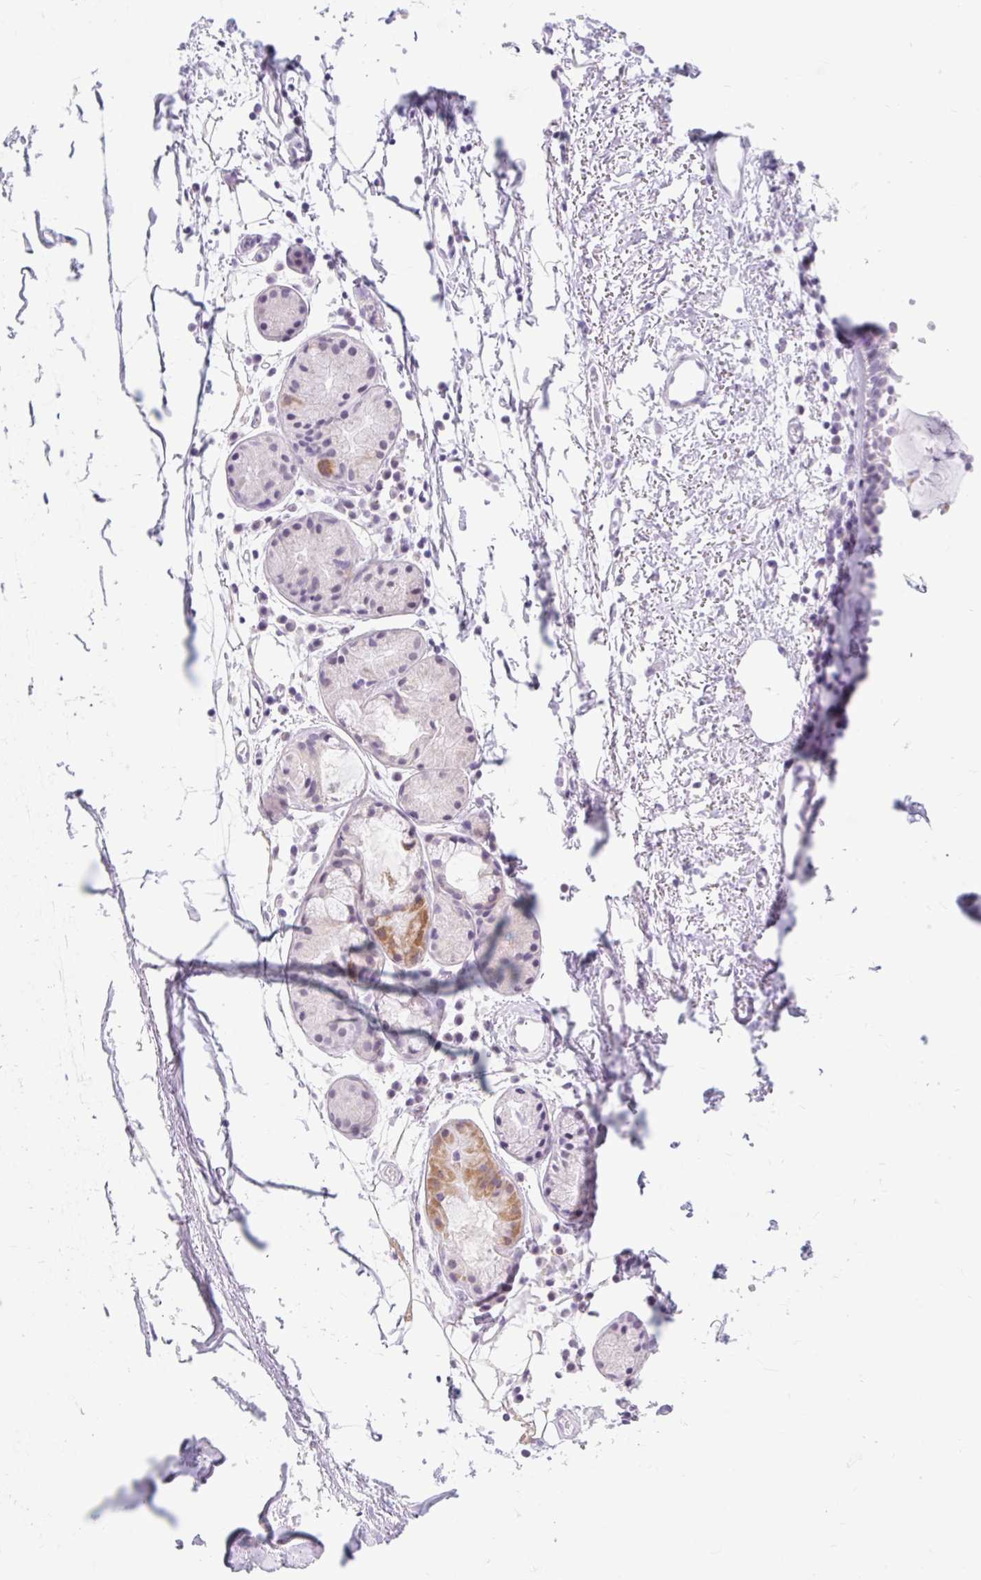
{"staining": {"intensity": "negative", "quantity": "none", "location": "none"}, "tissue": "adipose tissue", "cell_type": "Adipocytes", "image_type": "normal", "snomed": [{"axis": "morphology", "description": "Normal tissue, NOS"}, {"axis": "topography", "description": "Cartilage tissue"}, {"axis": "topography", "description": "Nasopharynx"}], "caption": "Immunohistochemical staining of normal human adipose tissue reveals no significant staining in adipocytes.", "gene": "ITPK1", "patient": {"sex": "male", "age": 56}}